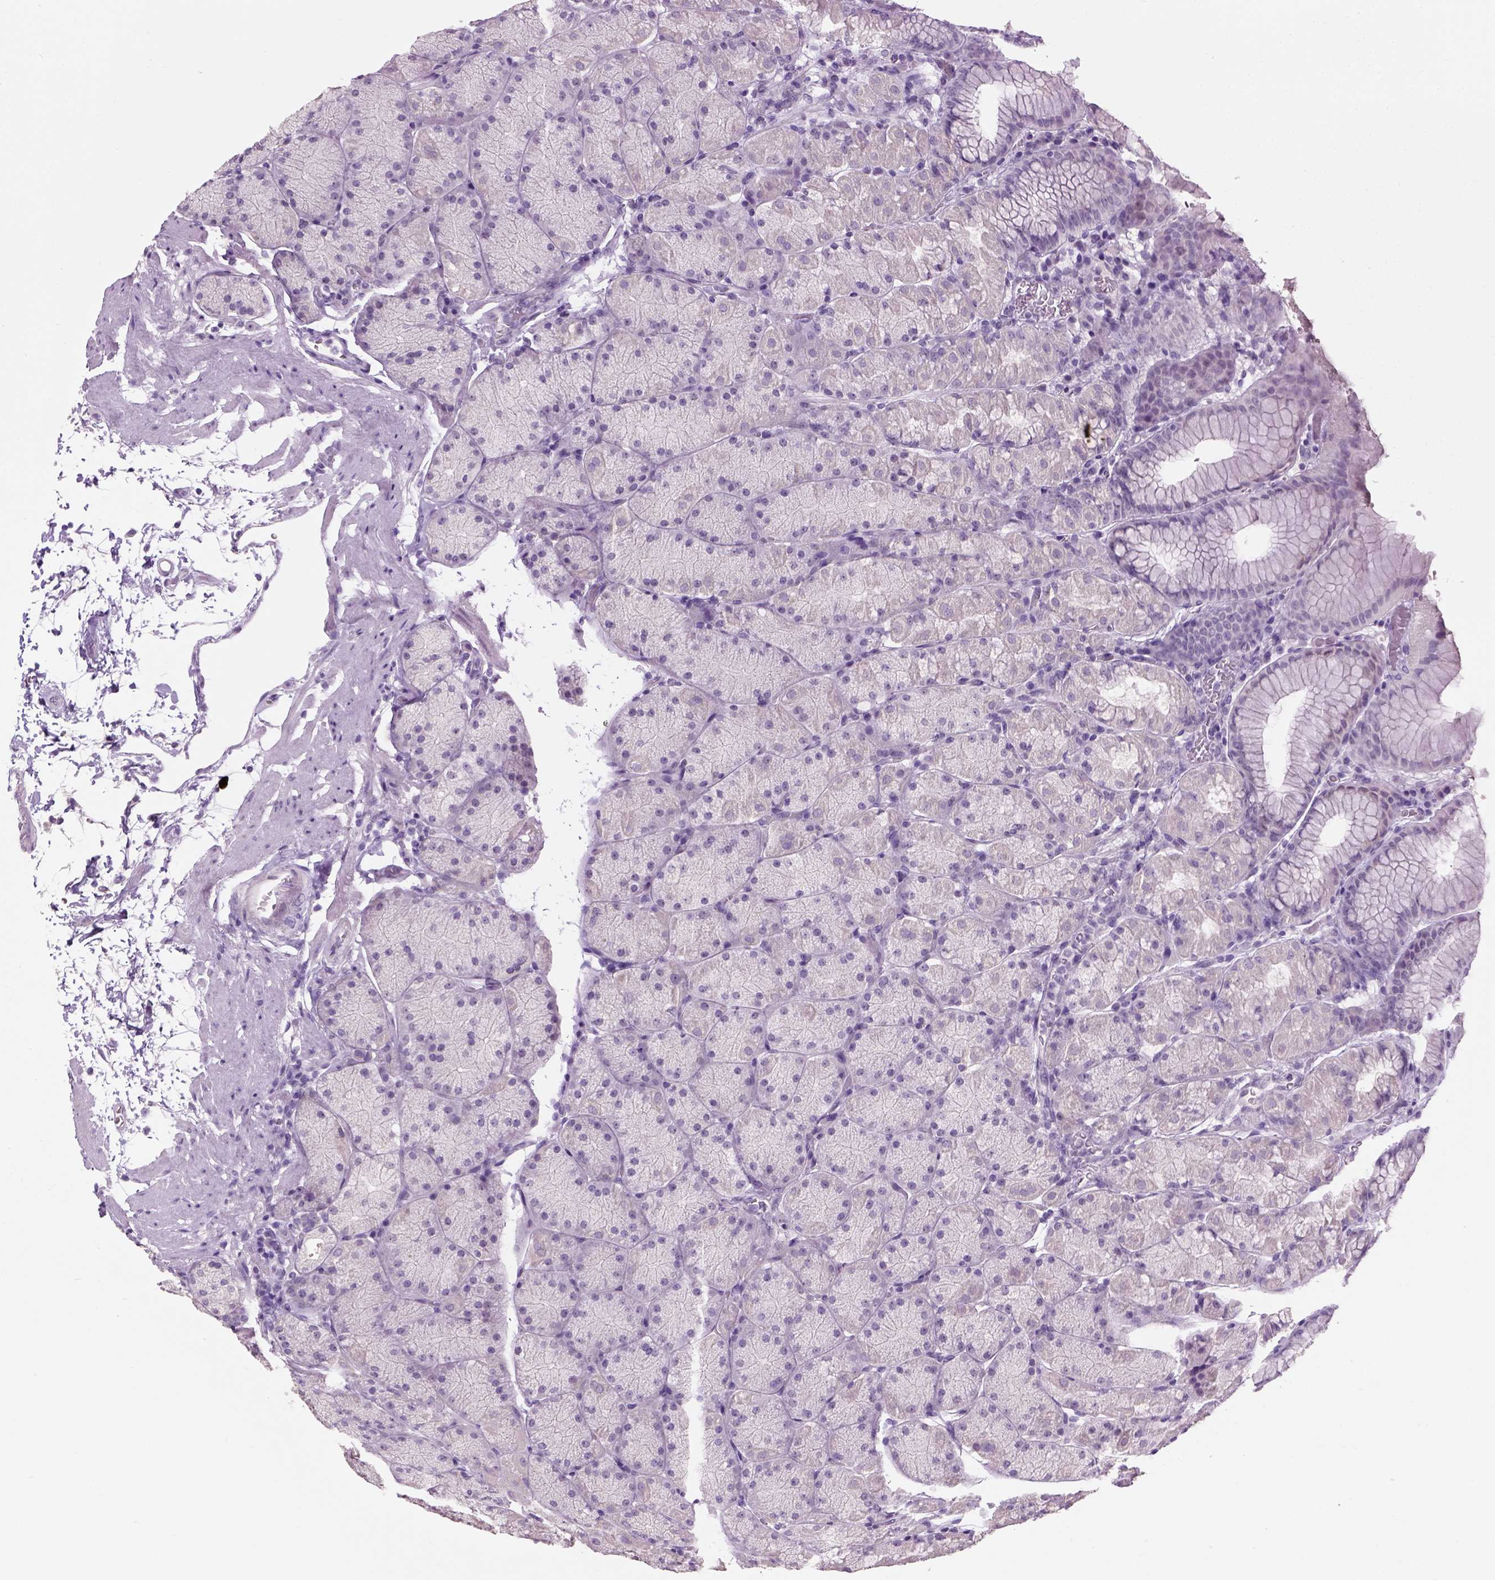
{"staining": {"intensity": "negative", "quantity": "none", "location": "none"}, "tissue": "stomach", "cell_type": "Glandular cells", "image_type": "normal", "snomed": [{"axis": "morphology", "description": "Normal tissue, NOS"}, {"axis": "topography", "description": "Stomach, upper"}, {"axis": "topography", "description": "Stomach"}], "caption": "Immunohistochemistry (IHC) of benign stomach shows no expression in glandular cells.", "gene": "GABRB2", "patient": {"sex": "male", "age": 76}}